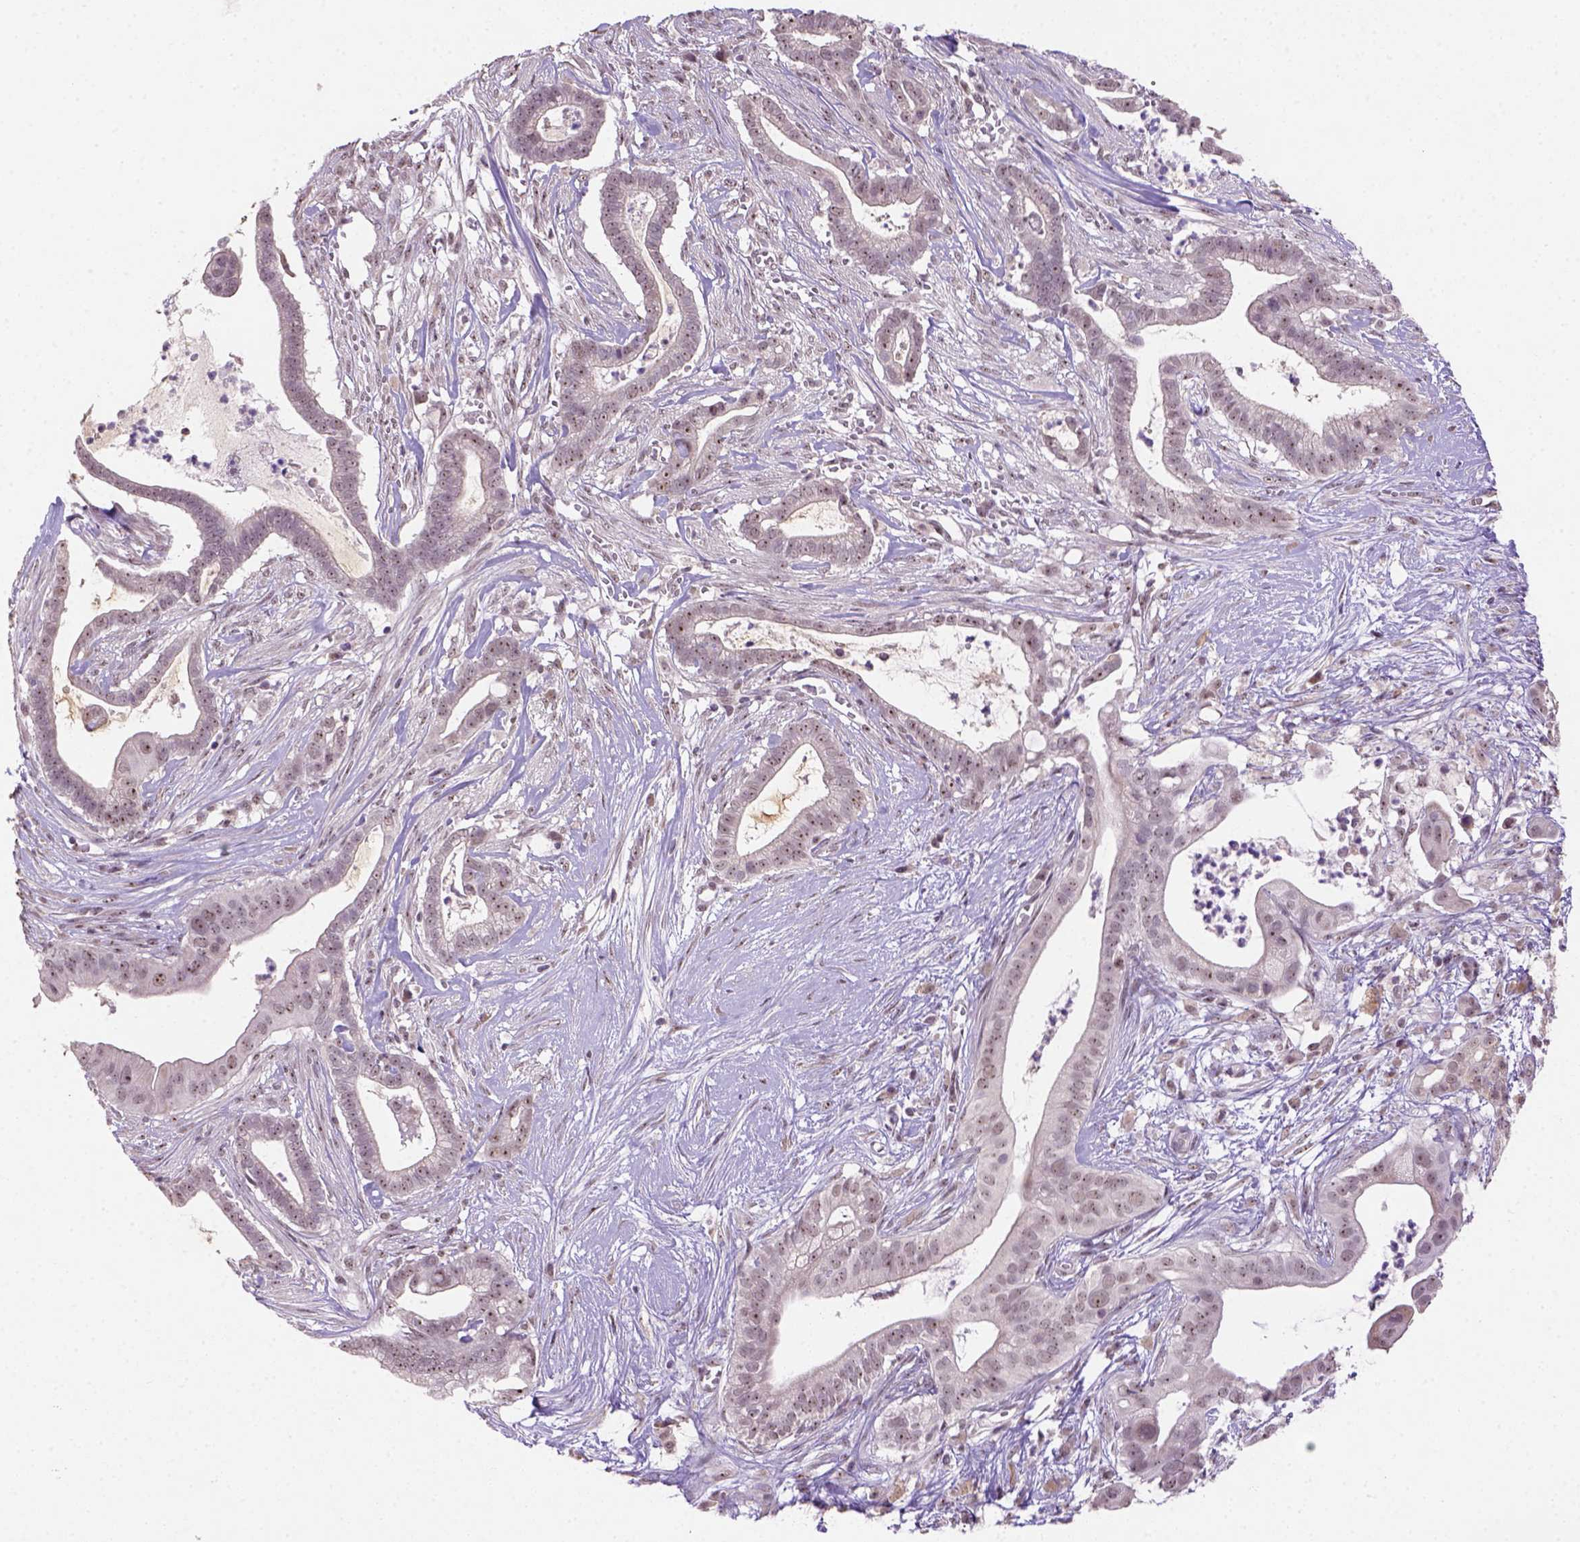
{"staining": {"intensity": "moderate", "quantity": ">75%", "location": "nuclear"}, "tissue": "pancreatic cancer", "cell_type": "Tumor cells", "image_type": "cancer", "snomed": [{"axis": "morphology", "description": "Adenocarcinoma, NOS"}, {"axis": "topography", "description": "Pancreas"}], "caption": "Moderate nuclear protein expression is appreciated in approximately >75% of tumor cells in pancreatic cancer.", "gene": "DDX50", "patient": {"sex": "male", "age": 61}}